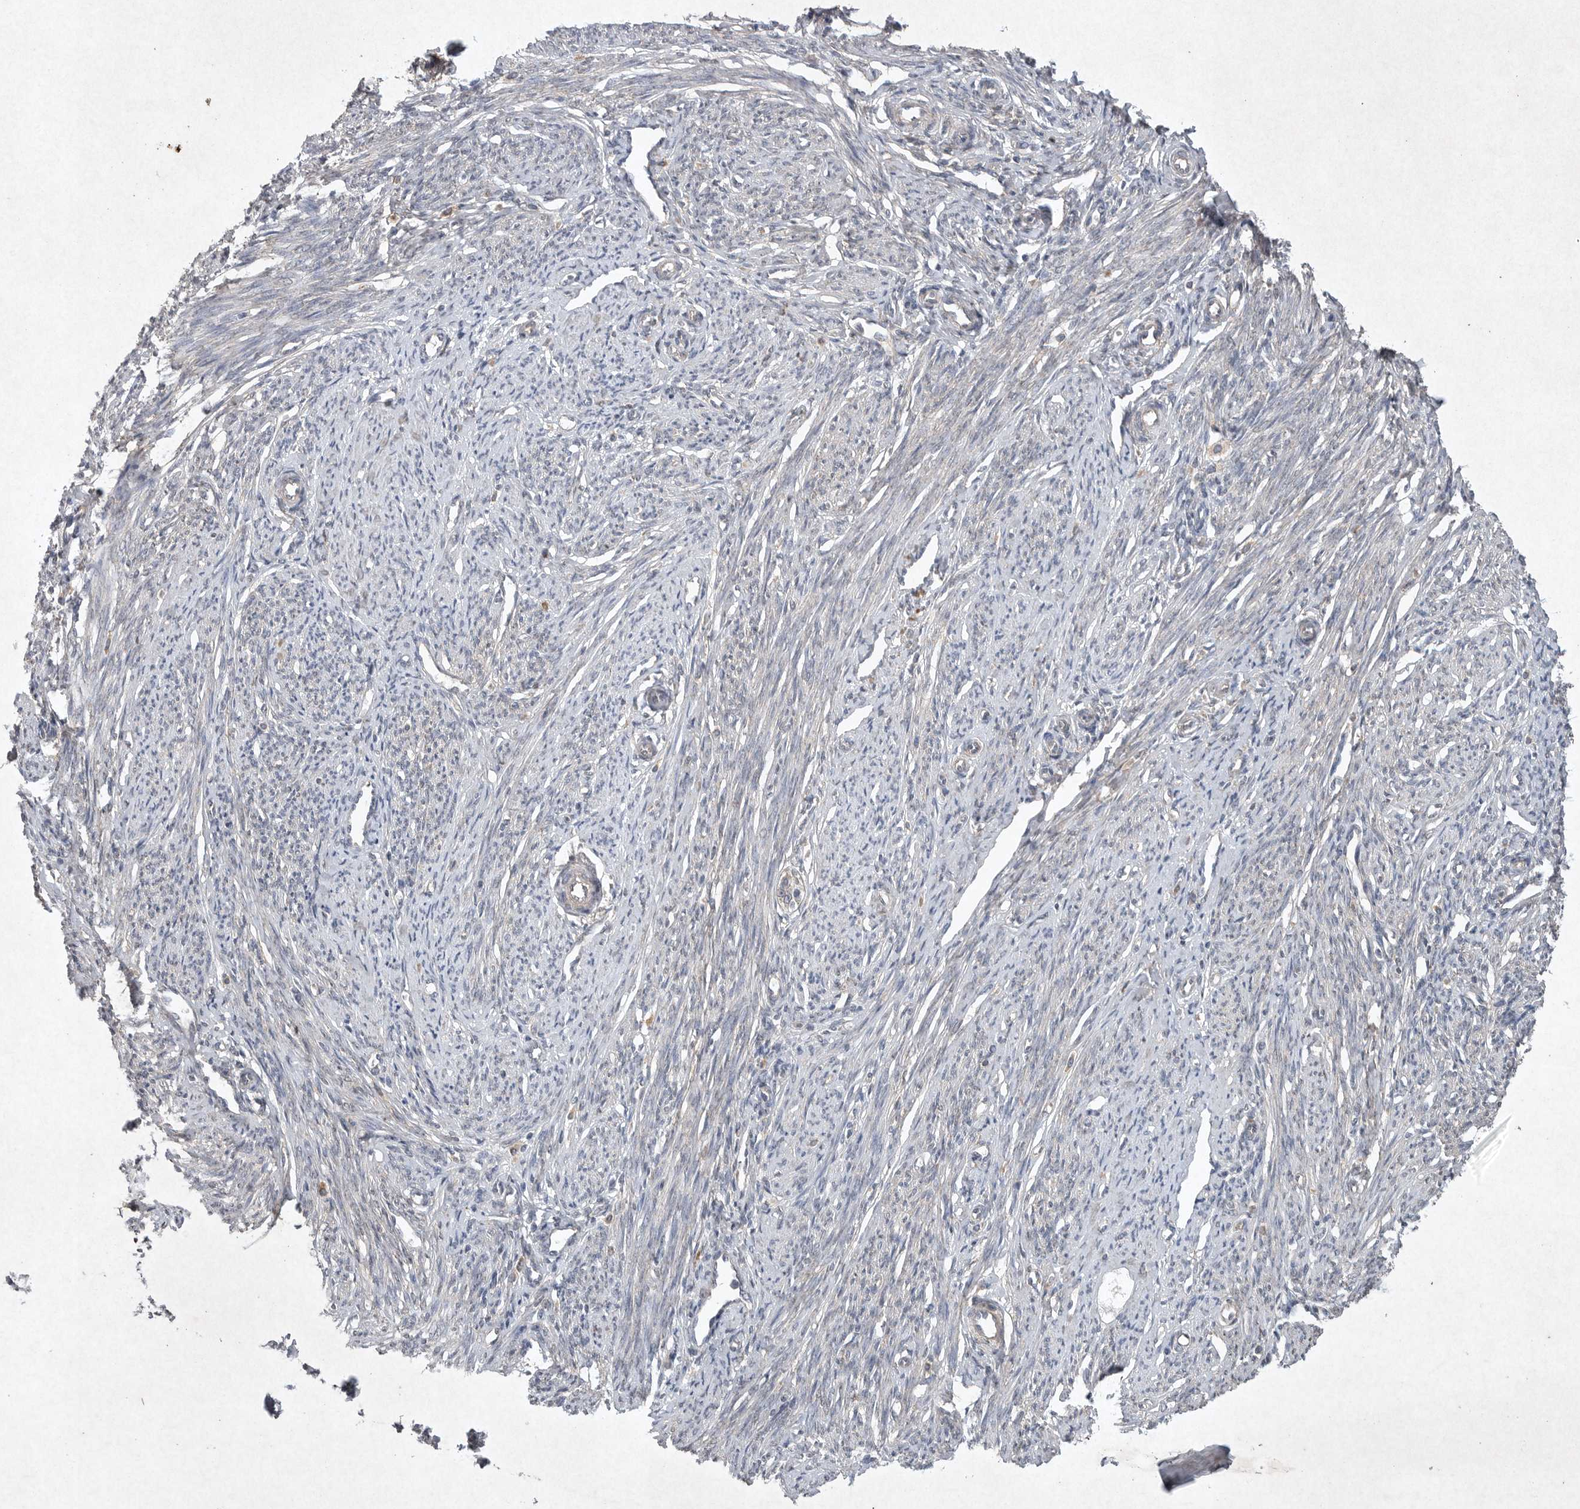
{"staining": {"intensity": "negative", "quantity": "none", "location": "none"}, "tissue": "endometrium", "cell_type": "Cells in endometrial stroma", "image_type": "normal", "snomed": [{"axis": "morphology", "description": "Normal tissue, NOS"}, {"axis": "topography", "description": "Endometrium"}], "caption": "Immunohistochemistry image of normal endometrium stained for a protein (brown), which reveals no staining in cells in endometrial stroma. (DAB (3,3'-diaminobenzidine) immunohistochemistry (IHC), high magnification).", "gene": "DDR1", "patient": {"sex": "female", "age": 56}}